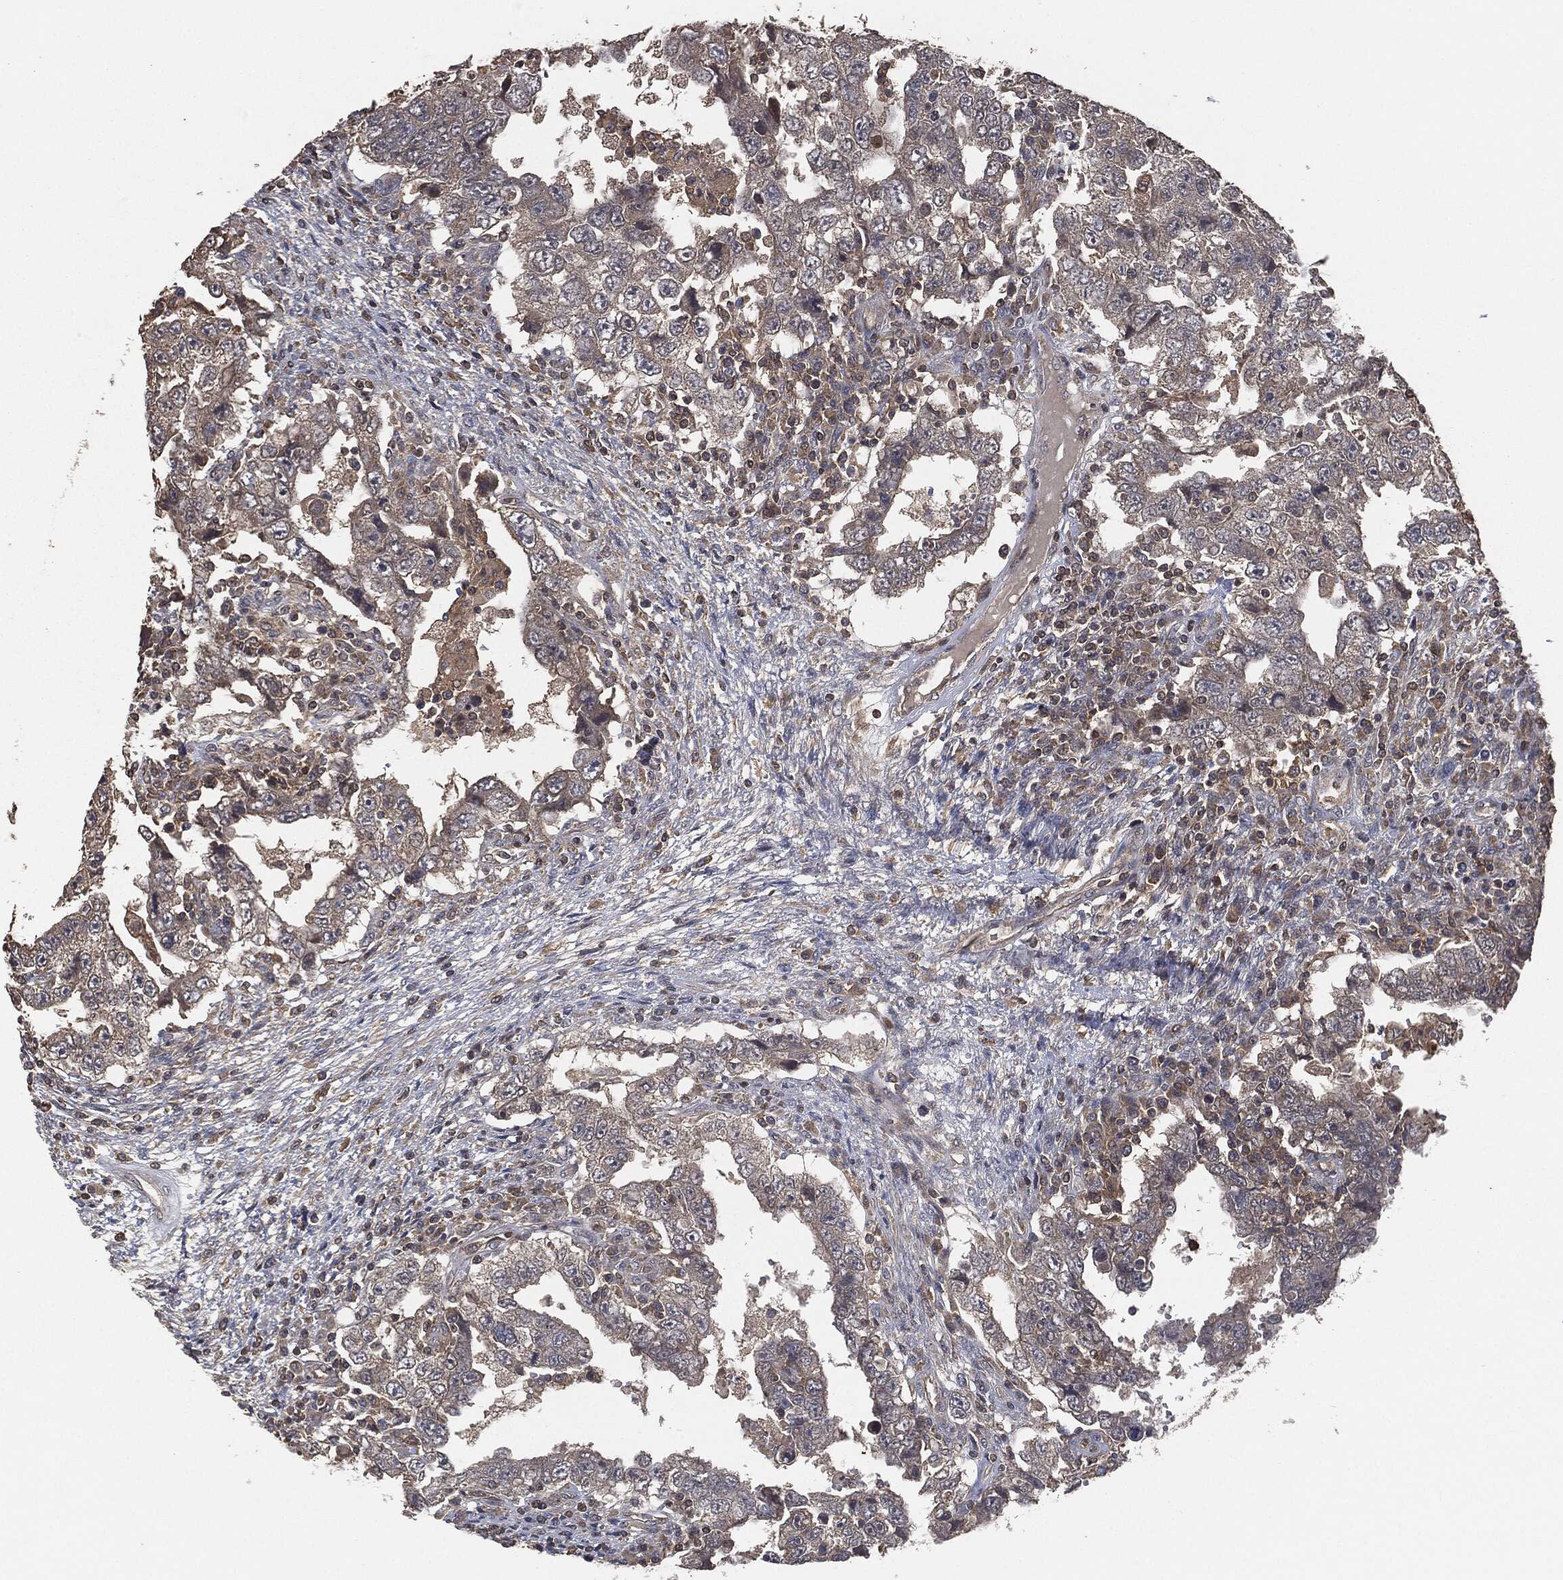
{"staining": {"intensity": "weak", "quantity": "25%-75%", "location": "cytoplasmic/membranous"}, "tissue": "testis cancer", "cell_type": "Tumor cells", "image_type": "cancer", "snomed": [{"axis": "morphology", "description": "Carcinoma, Embryonal, NOS"}, {"axis": "topography", "description": "Testis"}], "caption": "Approximately 25%-75% of tumor cells in human testis embryonal carcinoma display weak cytoplasmic/membranous protein expression as visualized by brown immunohistochemical staining.", "gene": "ERBIN", "patient": {"sex": "male", "age": 26}}